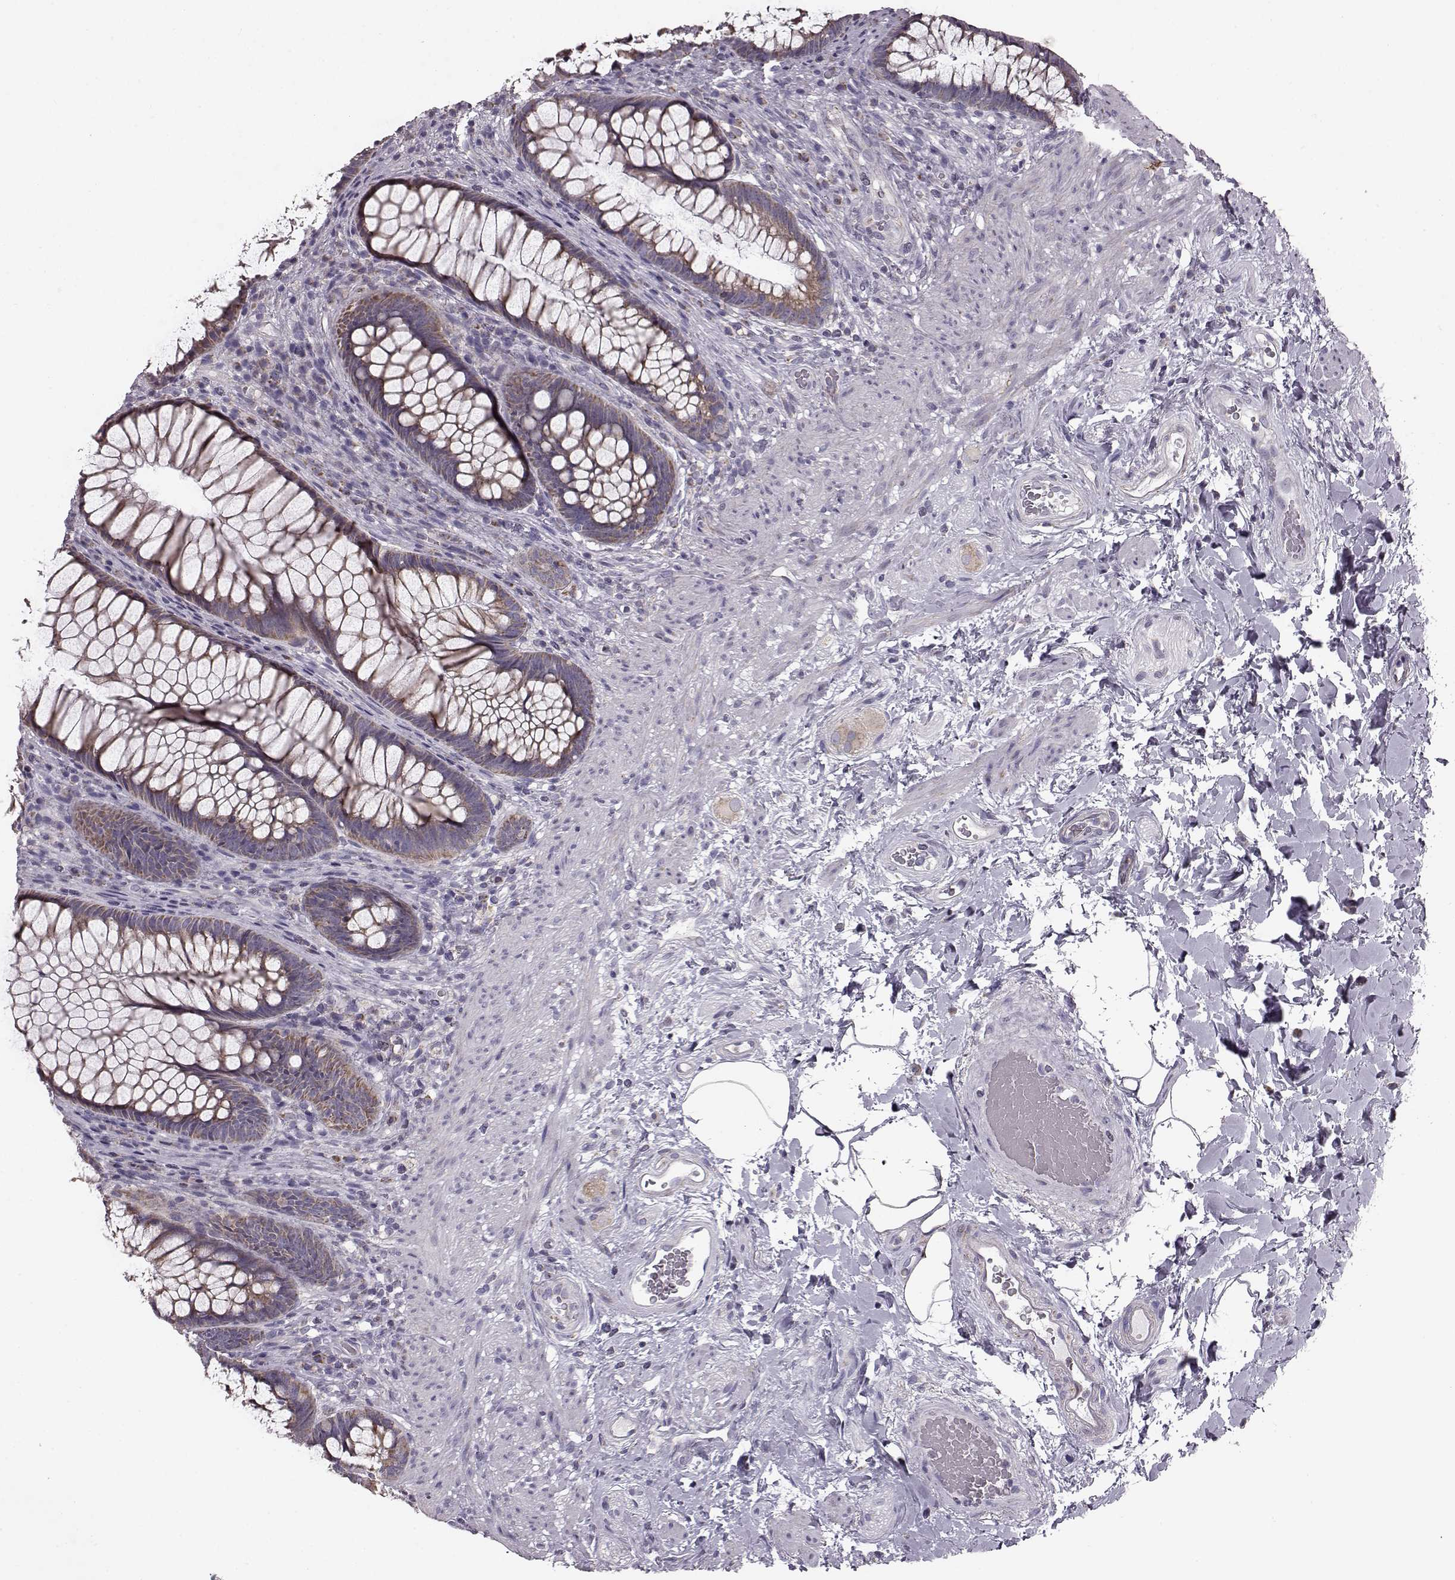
{"staining": {"intensity": "moderate", "quantity": "25%-75%", "location": "cytoplasmic/membranous"}, "tissue": "rectum", "cell_type": "Glandular cells", "image_type": "normal", "snomed": [{"axis": "morphology", "description": "Normal tissue, NOS"}, {"axis": "topography", "description": "Smooth muscle"}, {"axis": "topography", "description": "Rectum"}], "caption": "There is medium levels of moderate cytoplasmic/membranous positivity in glandular cells of benign rectum, as demonstrated by immunohistochemical staining (brown color).", "gene": "FAM8A1", "patient": {"sex": "male", "age": 53}}